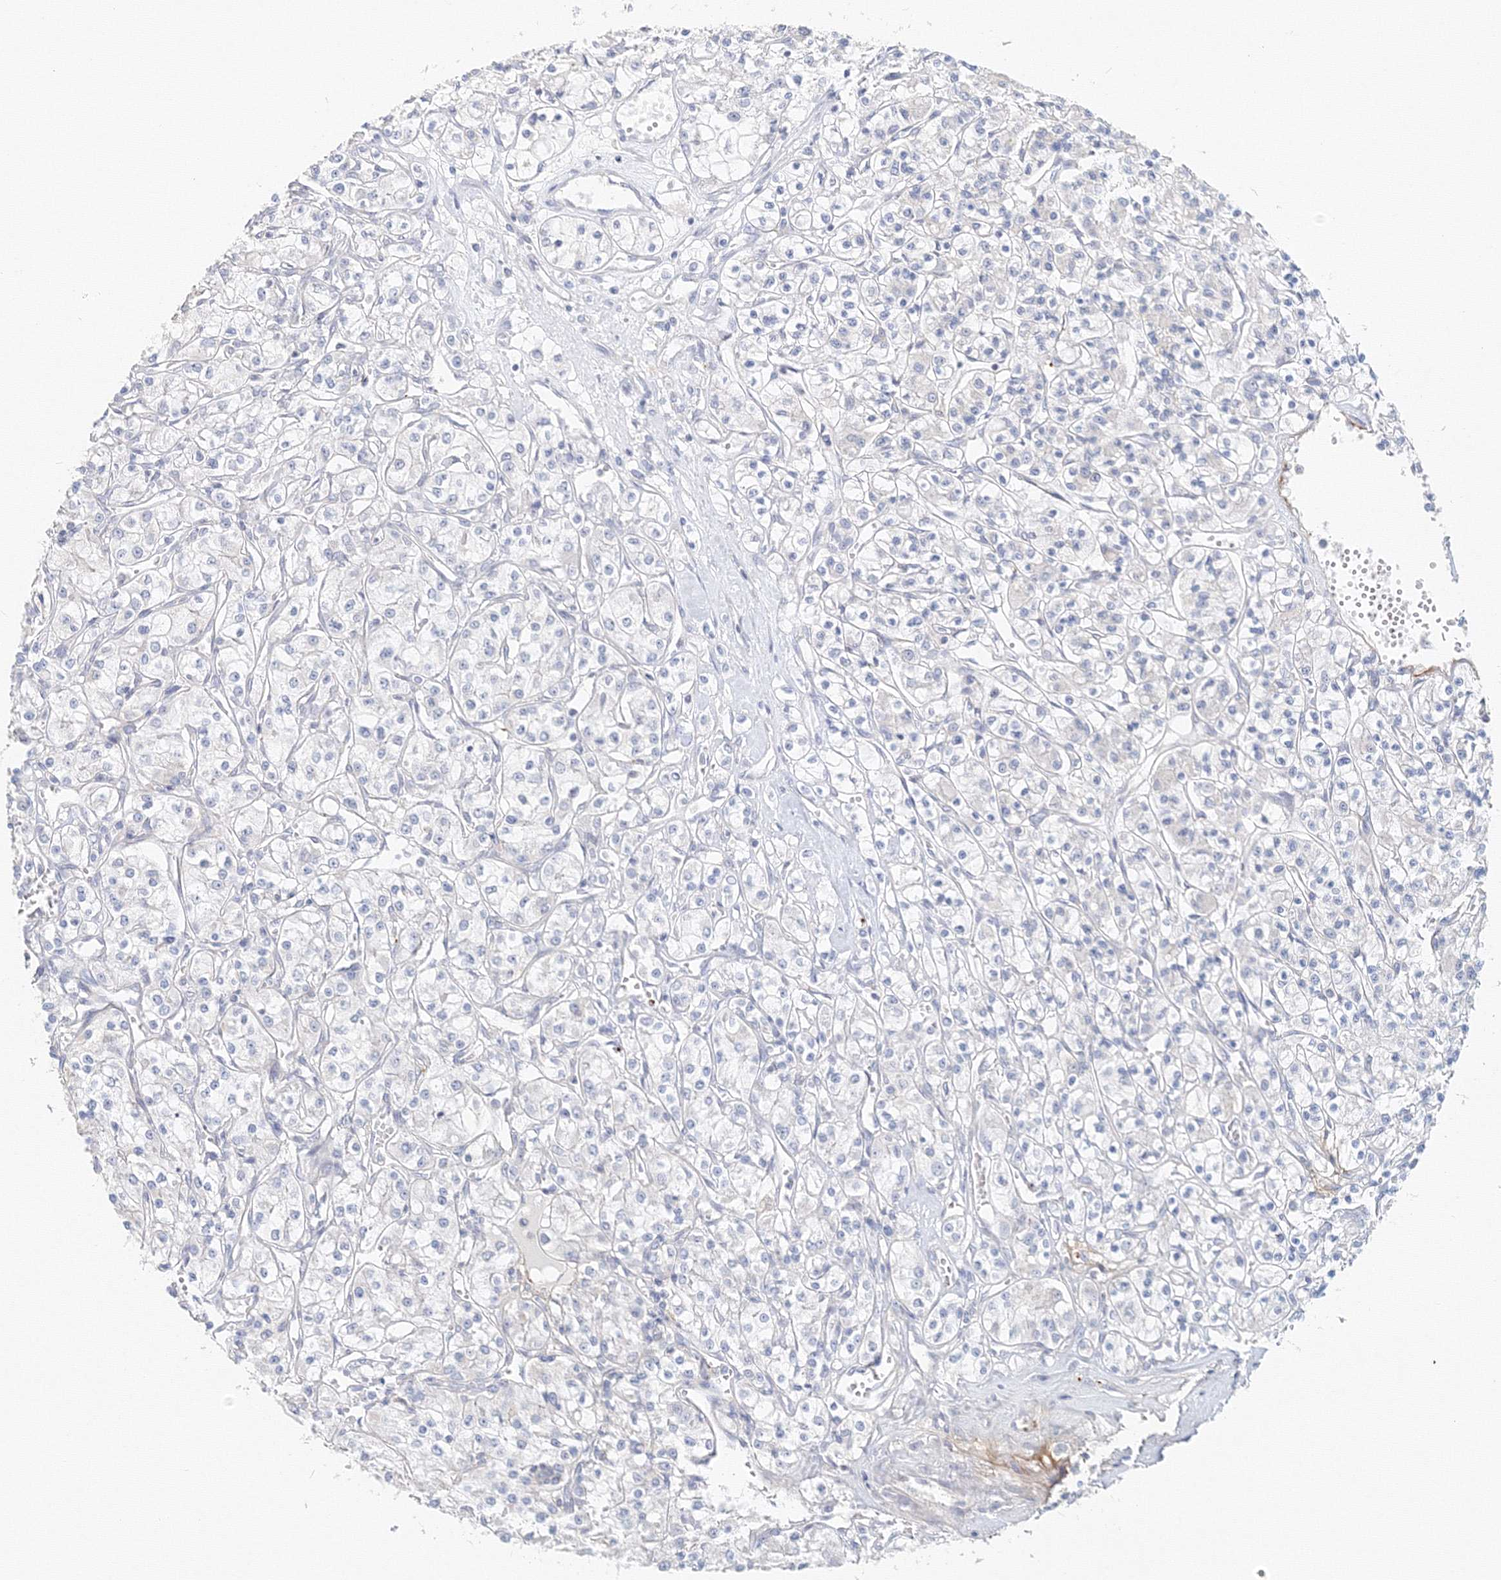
{"staining": {"intensity": "negative", "quantity": "none", "location": "none"}, "tissue": "renal cancer", "cell_type": "Tumor cells", "image_type": "cancer", "snomed": [{"axis": "morphology", "description": "Adenocarcinoma, NOS"}, {"axis": "topography", "description": "Kidney"}], "caption": "Immunohistochemistry photomicrograph of human renal cancer stained for a protein (brown), which shows no staining in tumor cells.", "gene": "MMRN1", "patient": {"sex": "female", "age": 59}}